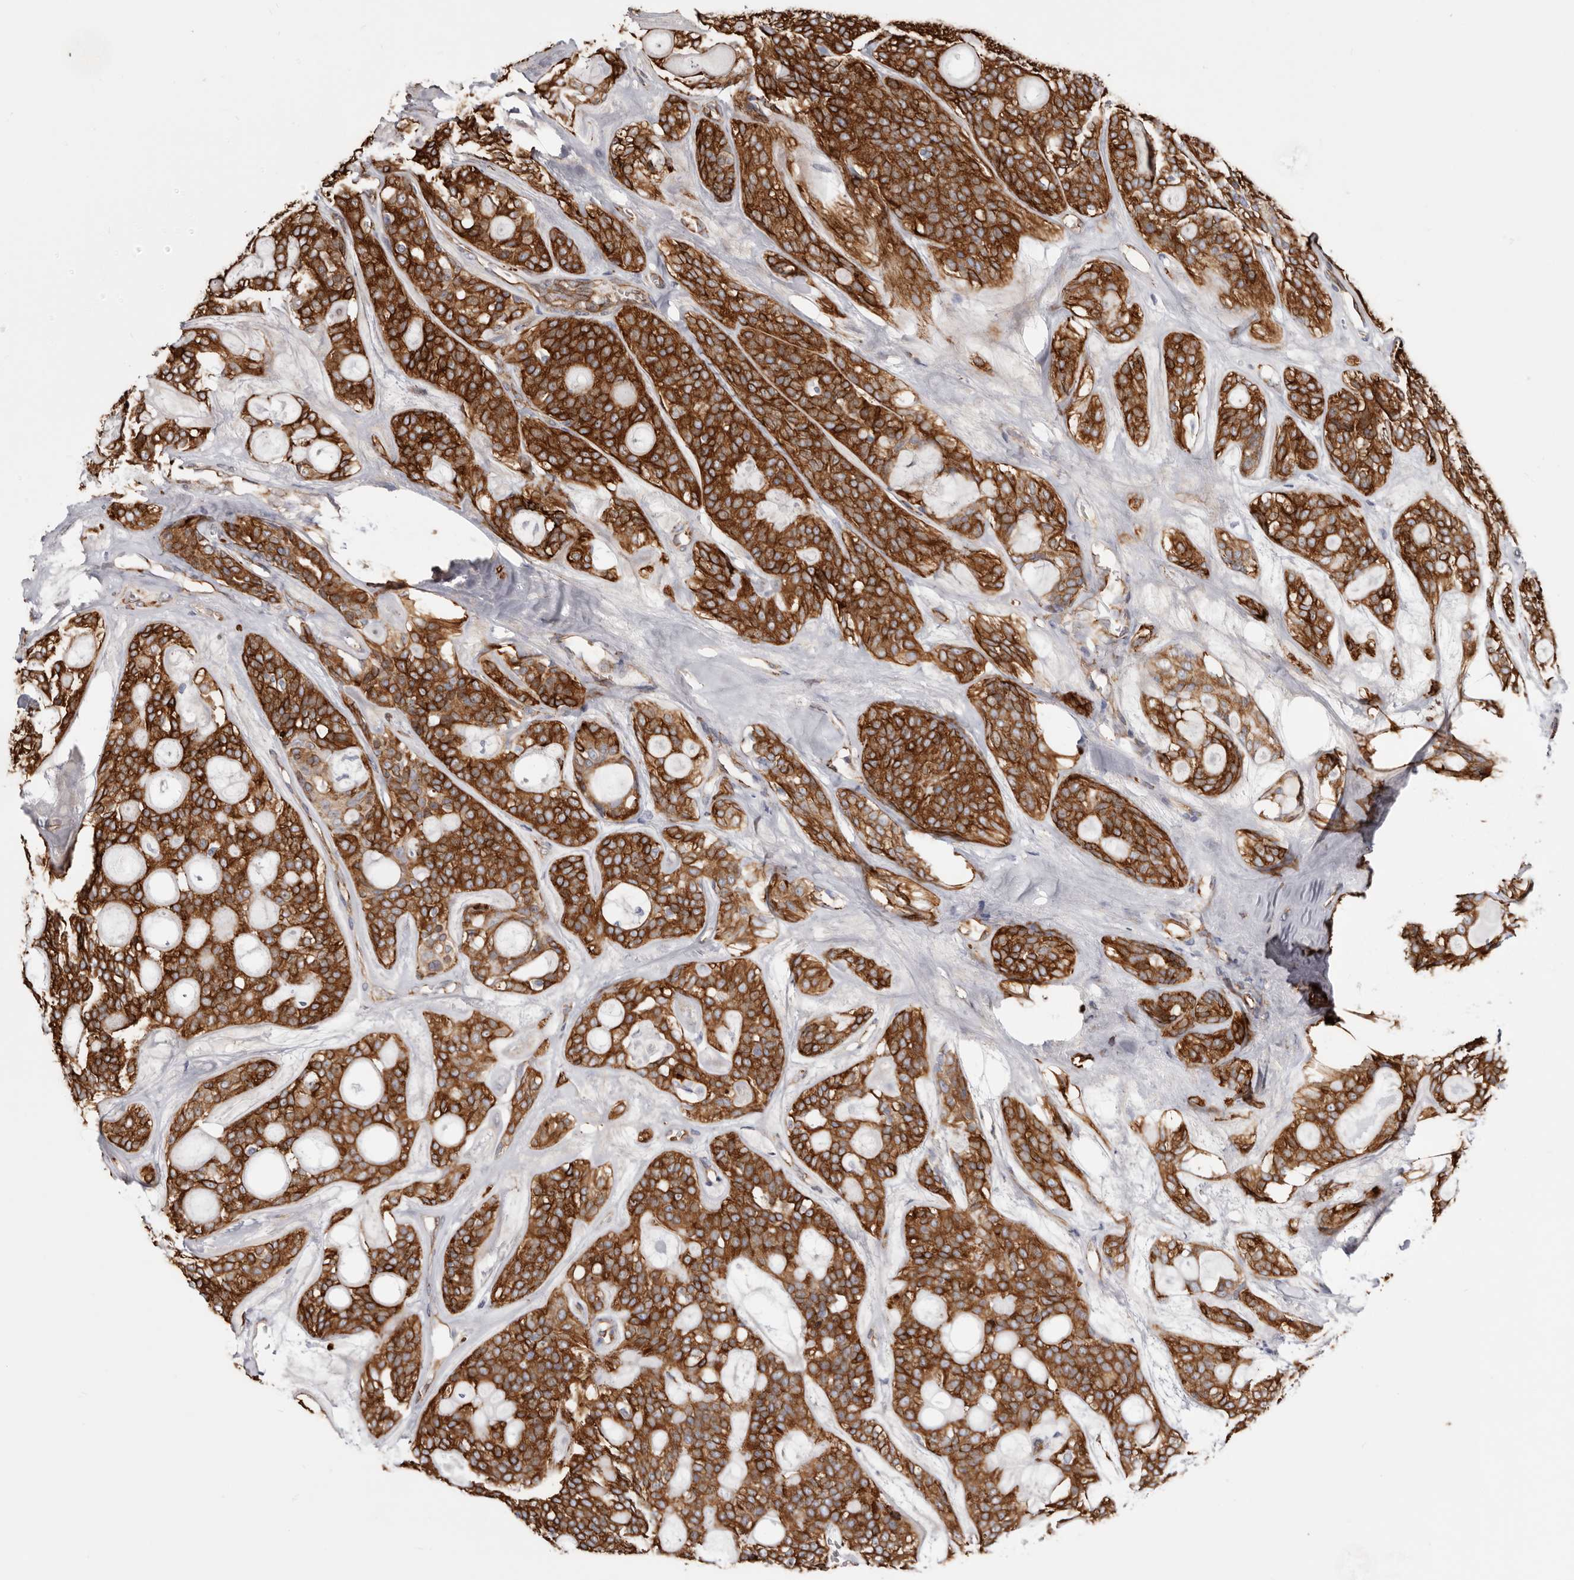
{"staining": {"intensity": "strong", "quantity": ">75%", "location": "cytoplasmic/membranous"}, "tissue": "head and neck cancer", "cell_type": "Tumor cells", "image_type": "cancer", "snomed": [{"axis": "morphology", "description": "Adenocarcinoma, NOS"}, {"axis": "topography", "description": "Head-Neck"}], "caption": "Head and neck cancer stained with a protein marker displays strong staining in tumor cells.", "gene": "SEMA3E", "patient": {"sex": "male", "age": 66}}